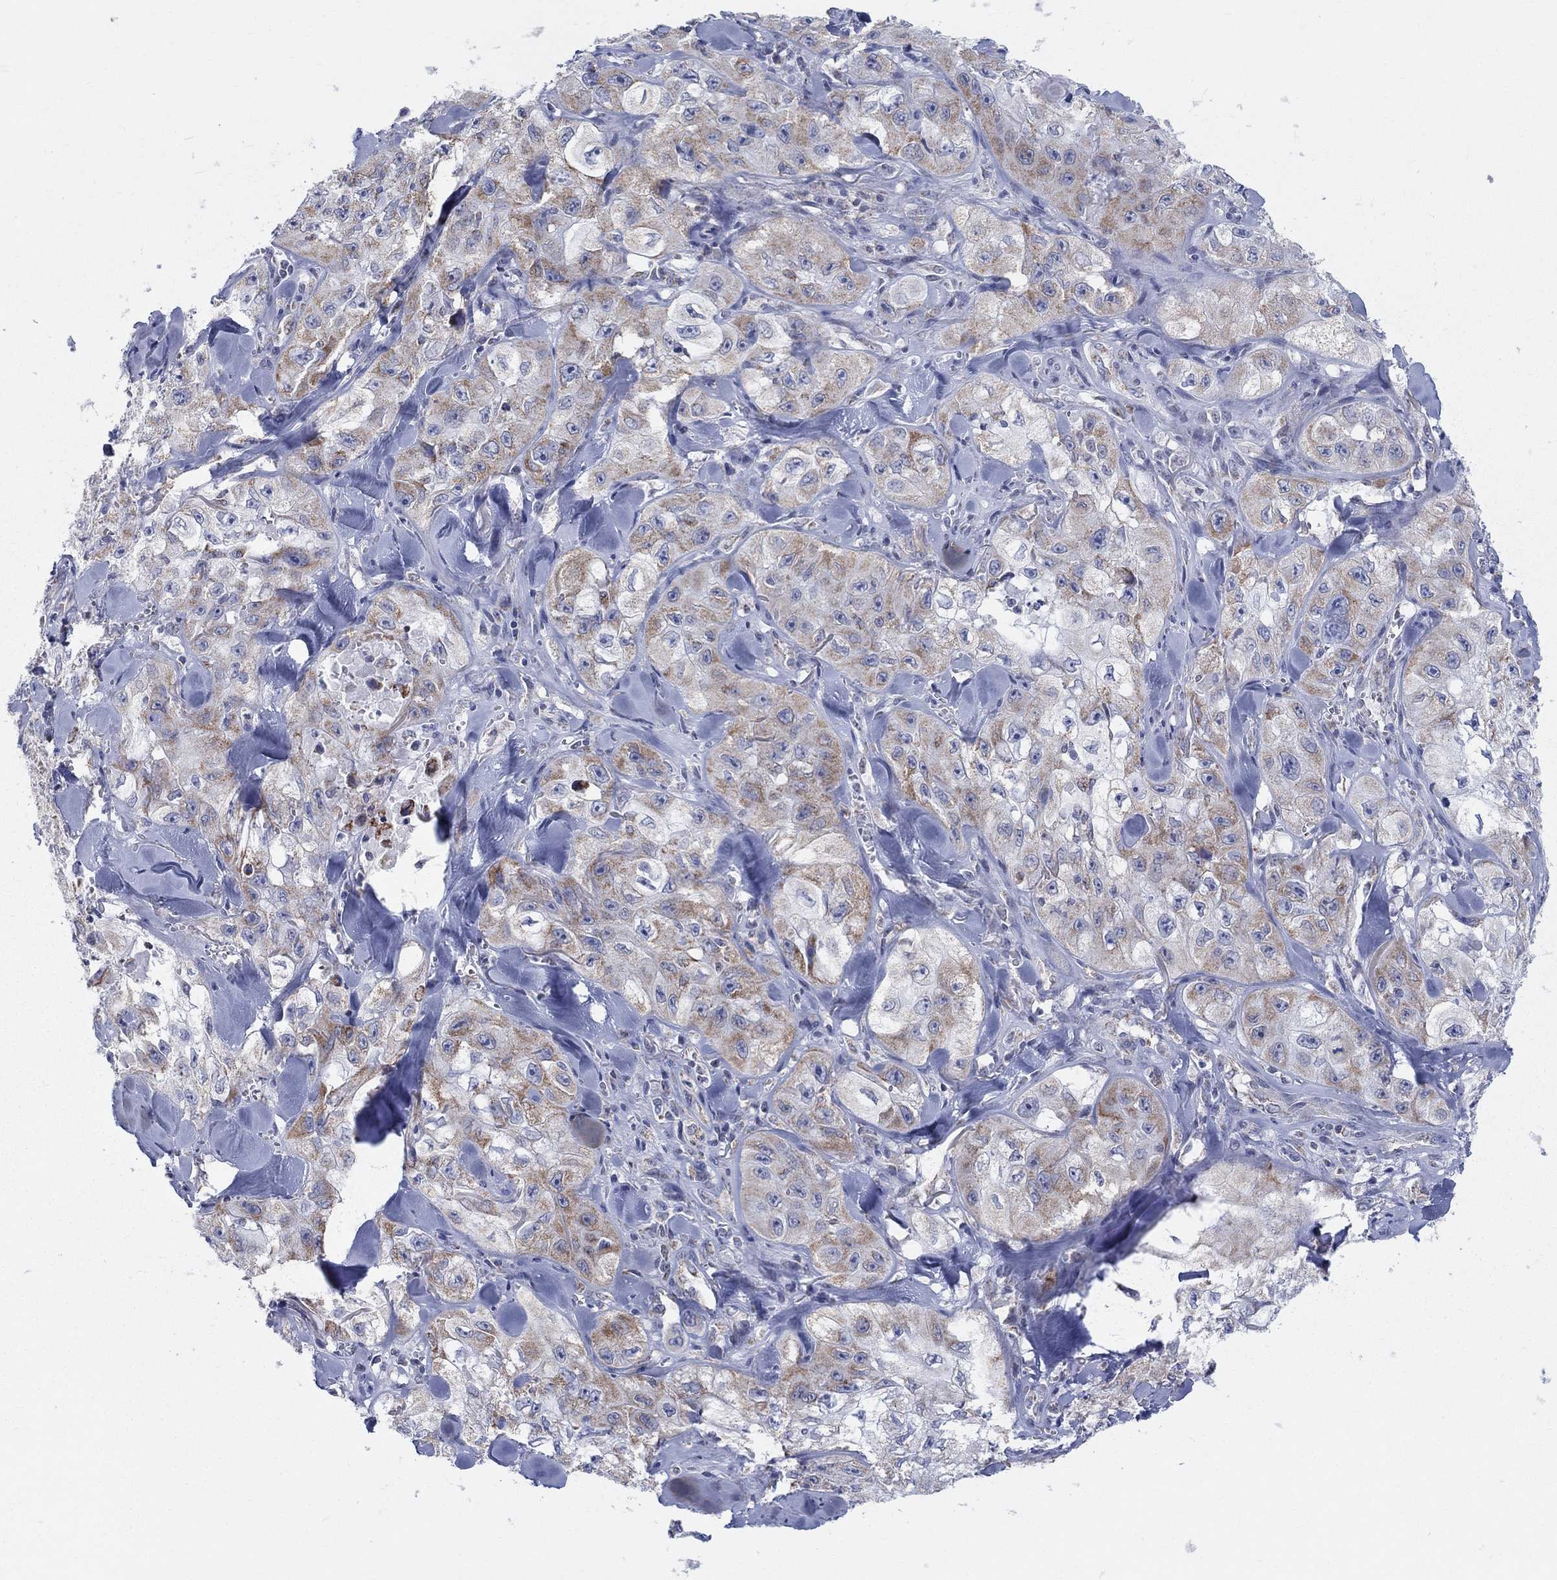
{"staining": {"intensity": "moderate", "quantity": "25%-75%", "location": "cytoplasmic/membranous"}, "tissue": "skin cancer", "cell_type": "Tumor cells", "image_type": "cancer", "snomed": [{"axis": "morphology", "description": "Squamous cell carcinoma, NOS"}, {"axis": "topography", "description": "Skin"}, {"axis": "topography", "description": "Subcutis"}], "caption": "Skin cancer (squamous cell carcinoma) stained with immunohistochemistry shows moderate cytoplasmic/membranous staining in about 25%-75% of tumor cells. The staining is performed using DAB brown chromogen to label protein expression. The nuclei are counter-stained blue using hematoxylin.", "gene": "KISS1R", "patient": {"sex": "male", "age": 73}}